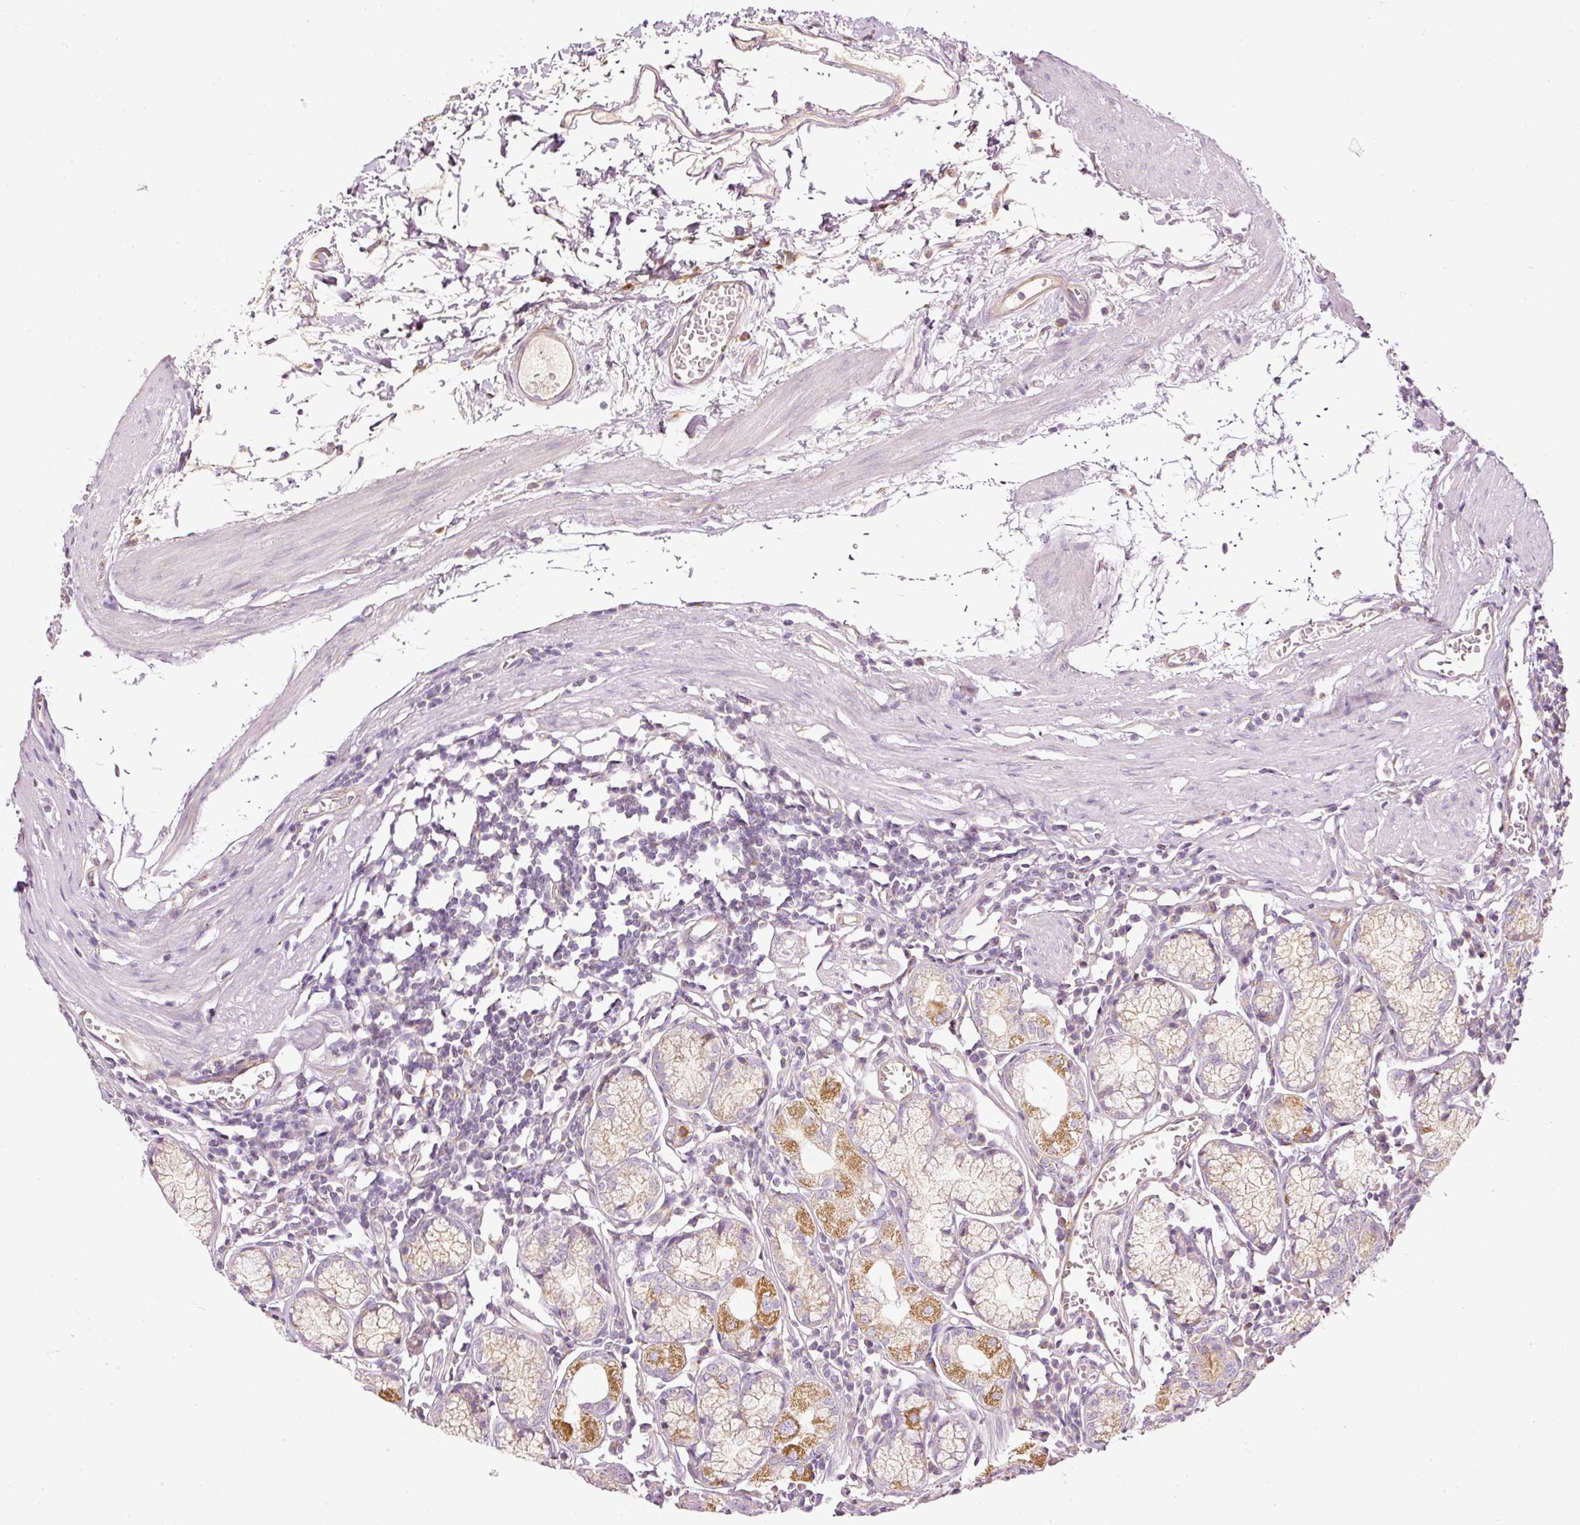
{"staining": {"intensity": "strong", "quantity": "<25%", "location": "cytoplasmic/membranous"}, "tissue": "stomach", "cell_type": "Glandular cells", "image_type": "normal", "snomed": [{"axis": "morphology", "description": "Normal tissue, NOS"}, {"axis": "topography", "description": "Stomach"}], "caption": "Strong cytoplasmic/membranous expression for a protein is present in approximately <25% of glandular cells of unremarkable stomach using IHC.", "gene": "PAQR9", "patient": {"sex": "male", "age": 55}}